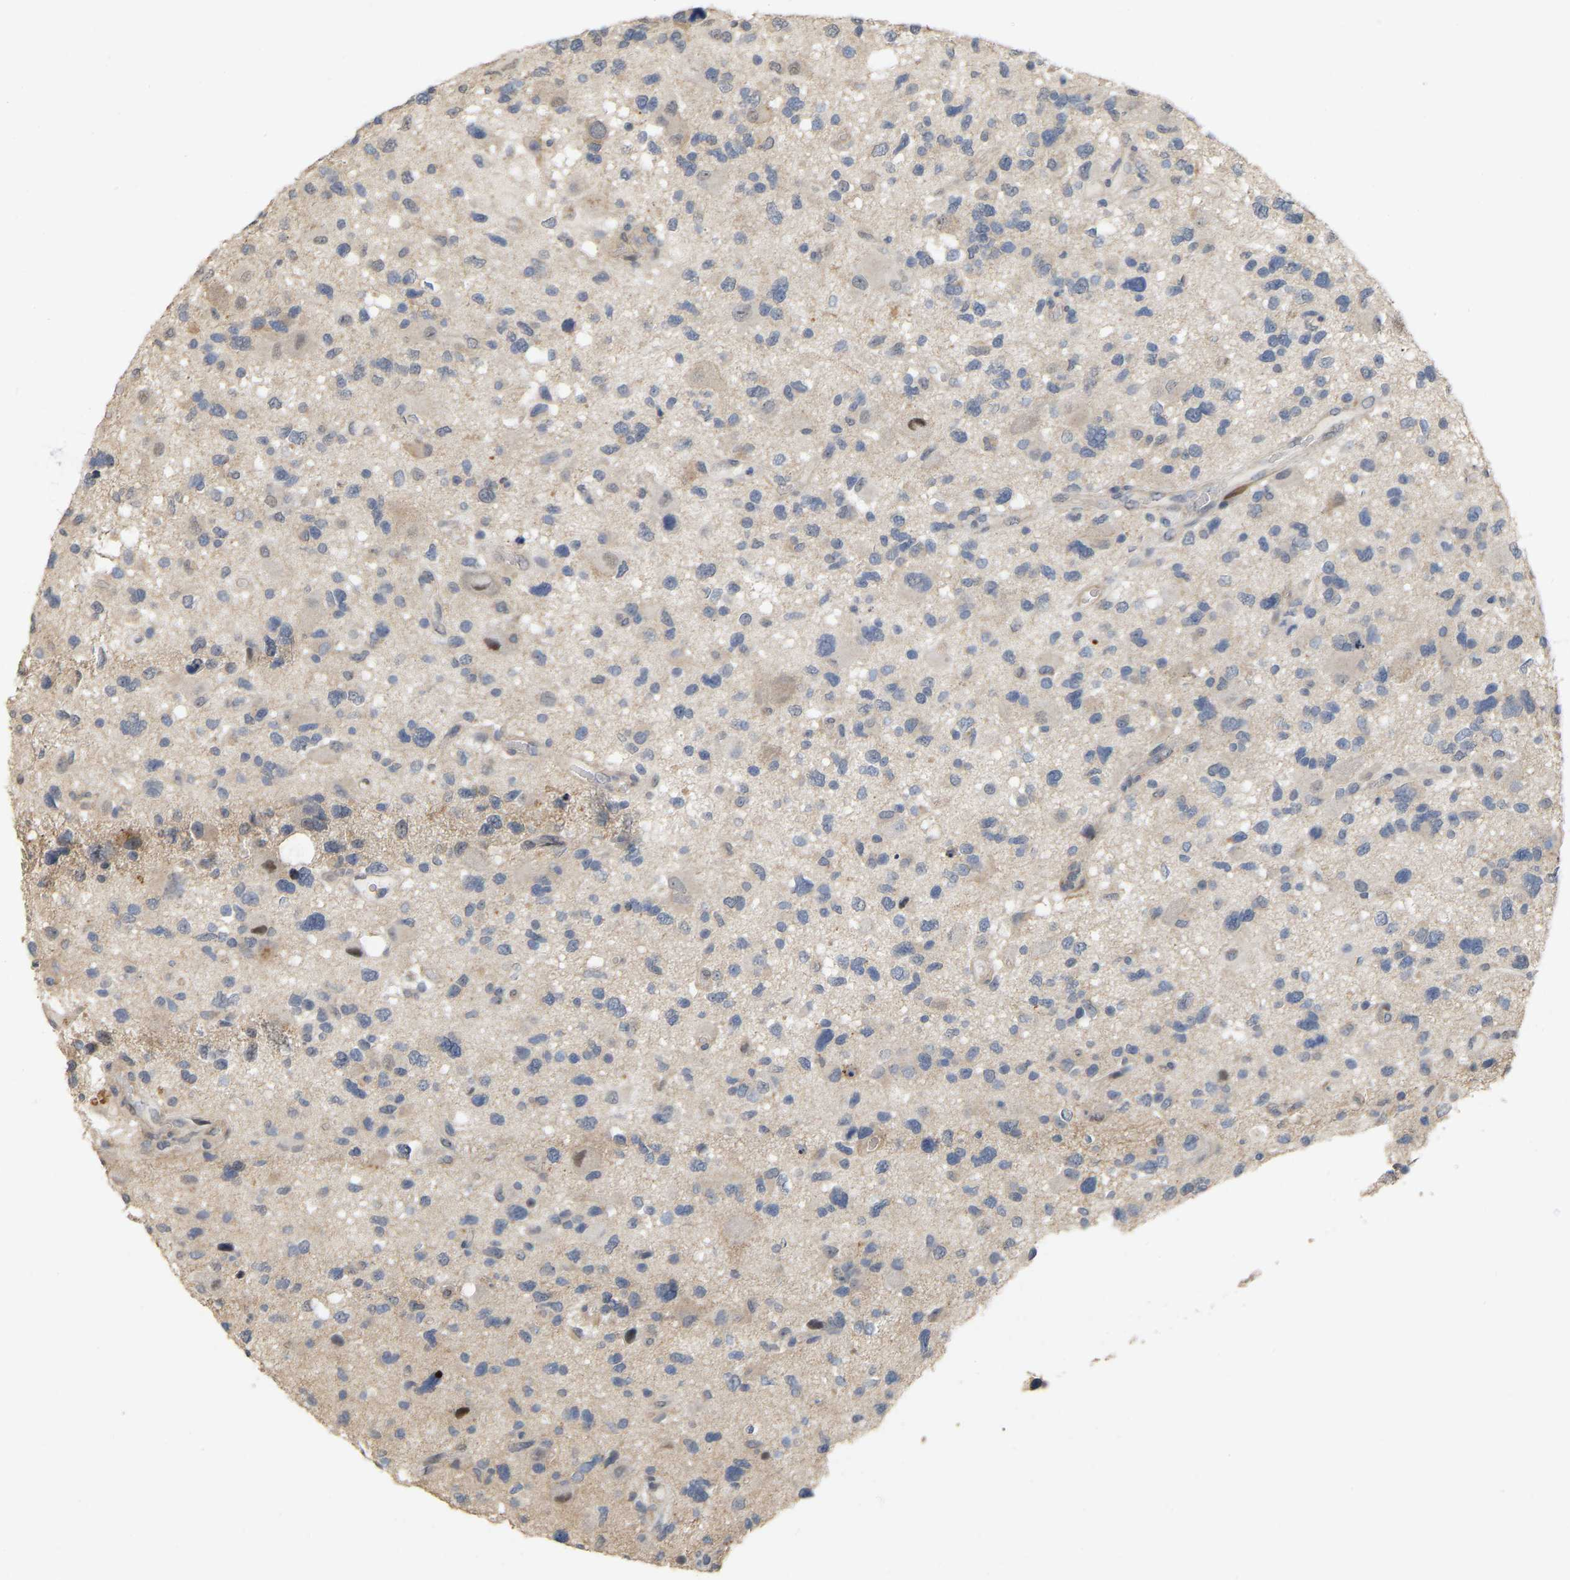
{"staining": {"intensity": "negative", "quantity": "none", "location": "none"}, "tissue": "glioma", "cell_type": "Tumor cells", "image_type": "cancer", "snomed": [{"axis": "morphology", "description": "Glioma, malignant, High grade"}, {"axis": "topography", "description": "Brain"}], "caption": "A photomicrograph of glioma stained for a protein exhibits no brown staining in tumor cells.", "gene": "RUVBL1", "patient": {"sex": "male", "age": 33}}